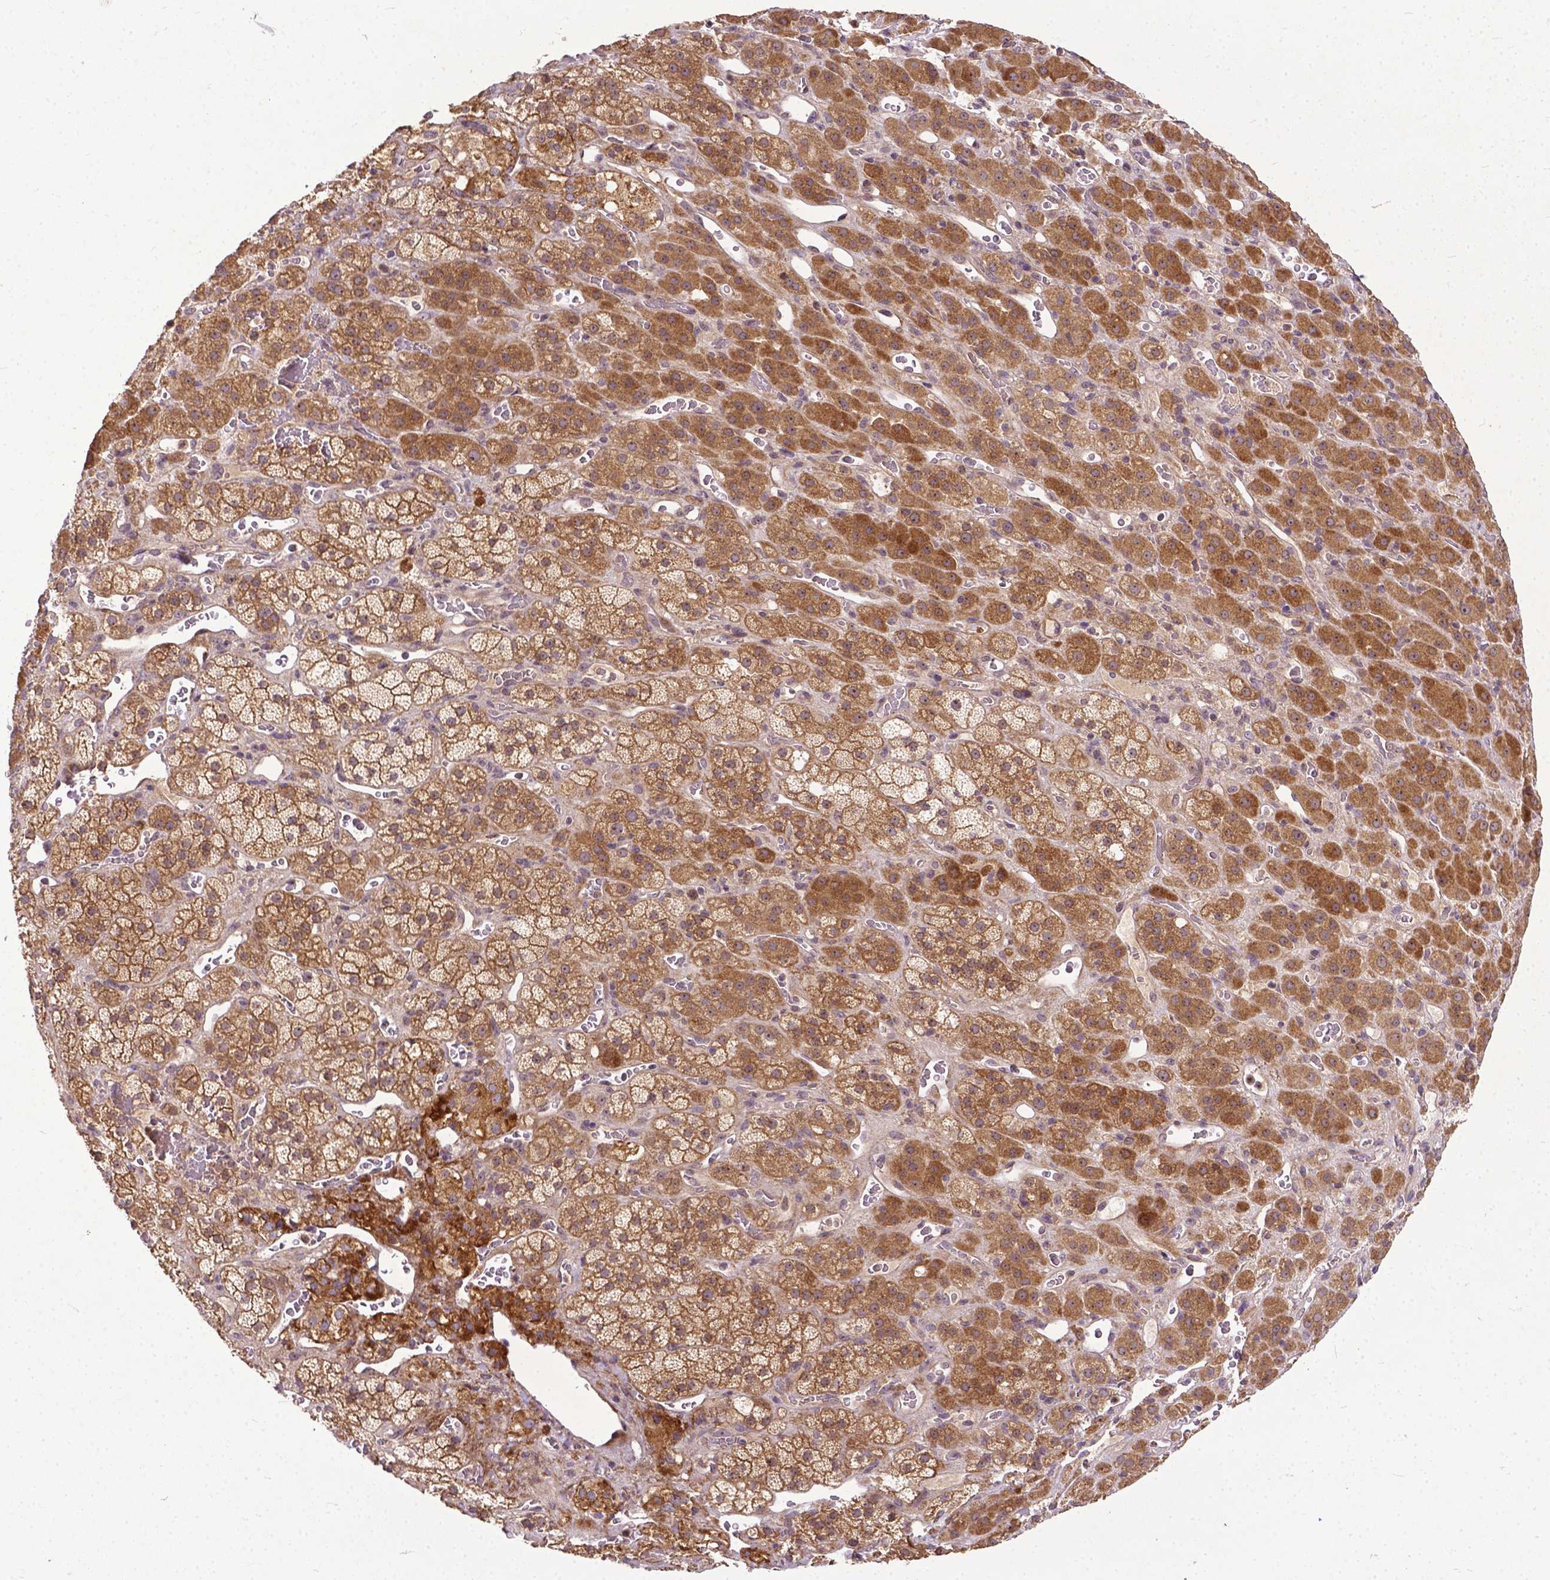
{"staining": {"intensity": "moderate", "quantity": ">75%", "location": "cytoplasmic/membranous"}, "tissue": "adrenal gland", "cell_type": "Glandular cells", "image_type": "normal", "snomed": [{"axis": "morphology", "description": "Normal tissue, NOS"}, {"axis": "topography", "description": "Adrenal gland"}], "caption": "Immunohistochemistry histopathology image of unremarkable adrenal gland stained for a protein (brown), which demonstrates medium levels of moderate cytoplasmic/membranous positivity in approximately >75% of glandular cells.", "gene": "PARP3", "patient": {"sex": "male", "age": 57}}